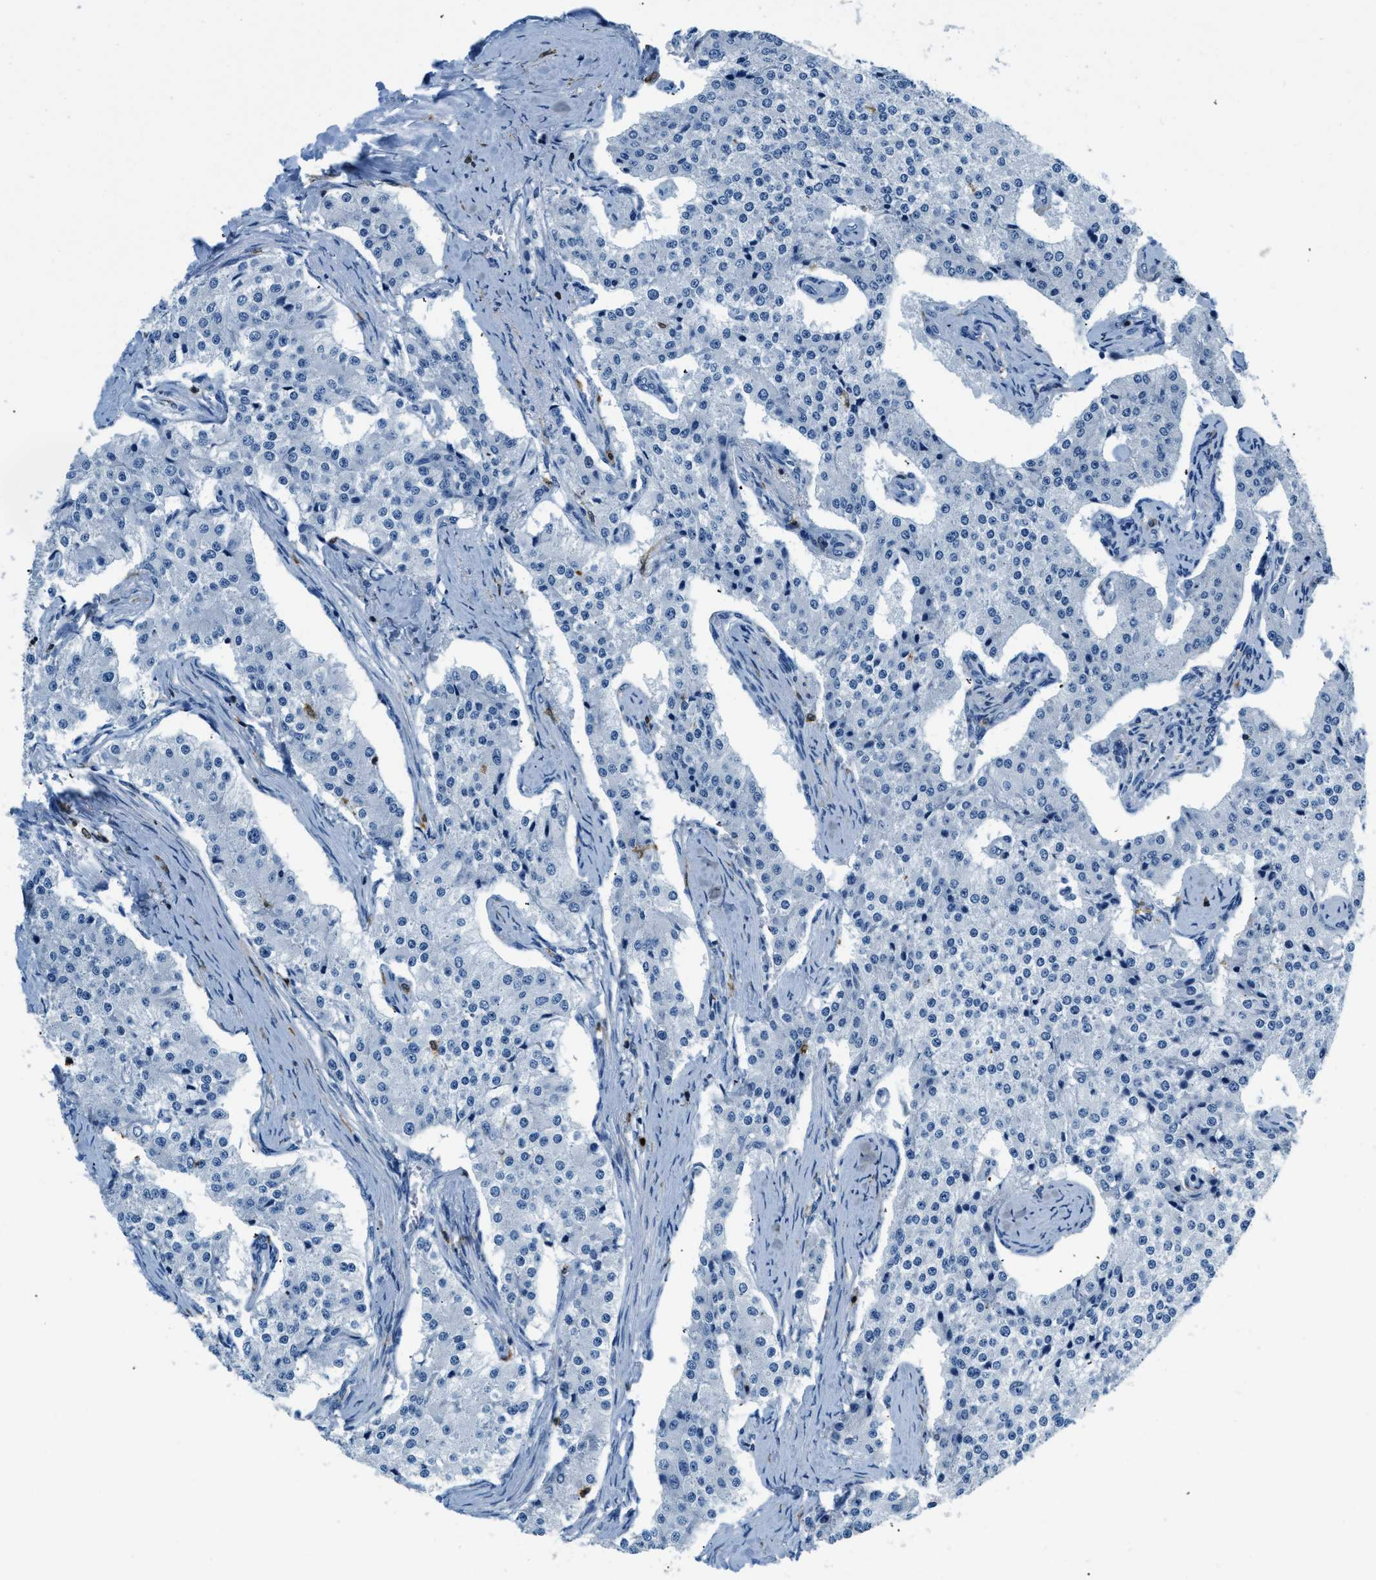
{"staining": {"intensity": "negative", "quantity": "none", "location": "none"}, "tissue": "carcinoid", "cell_type": "Tumor cells", "image_type": "cancer", "snomed": [{"axis": "morphology", "description": "Carcinoid, malignant, NOS"}, {"axis": "topography", "description": "Colon"}], "caption": "Immunohistochemistry (IHC) of human malignant carcinoid exhibits no positivity in tumor cells.", "gene": "CAPG", "patient": {"sex": "female", "age": 52}}